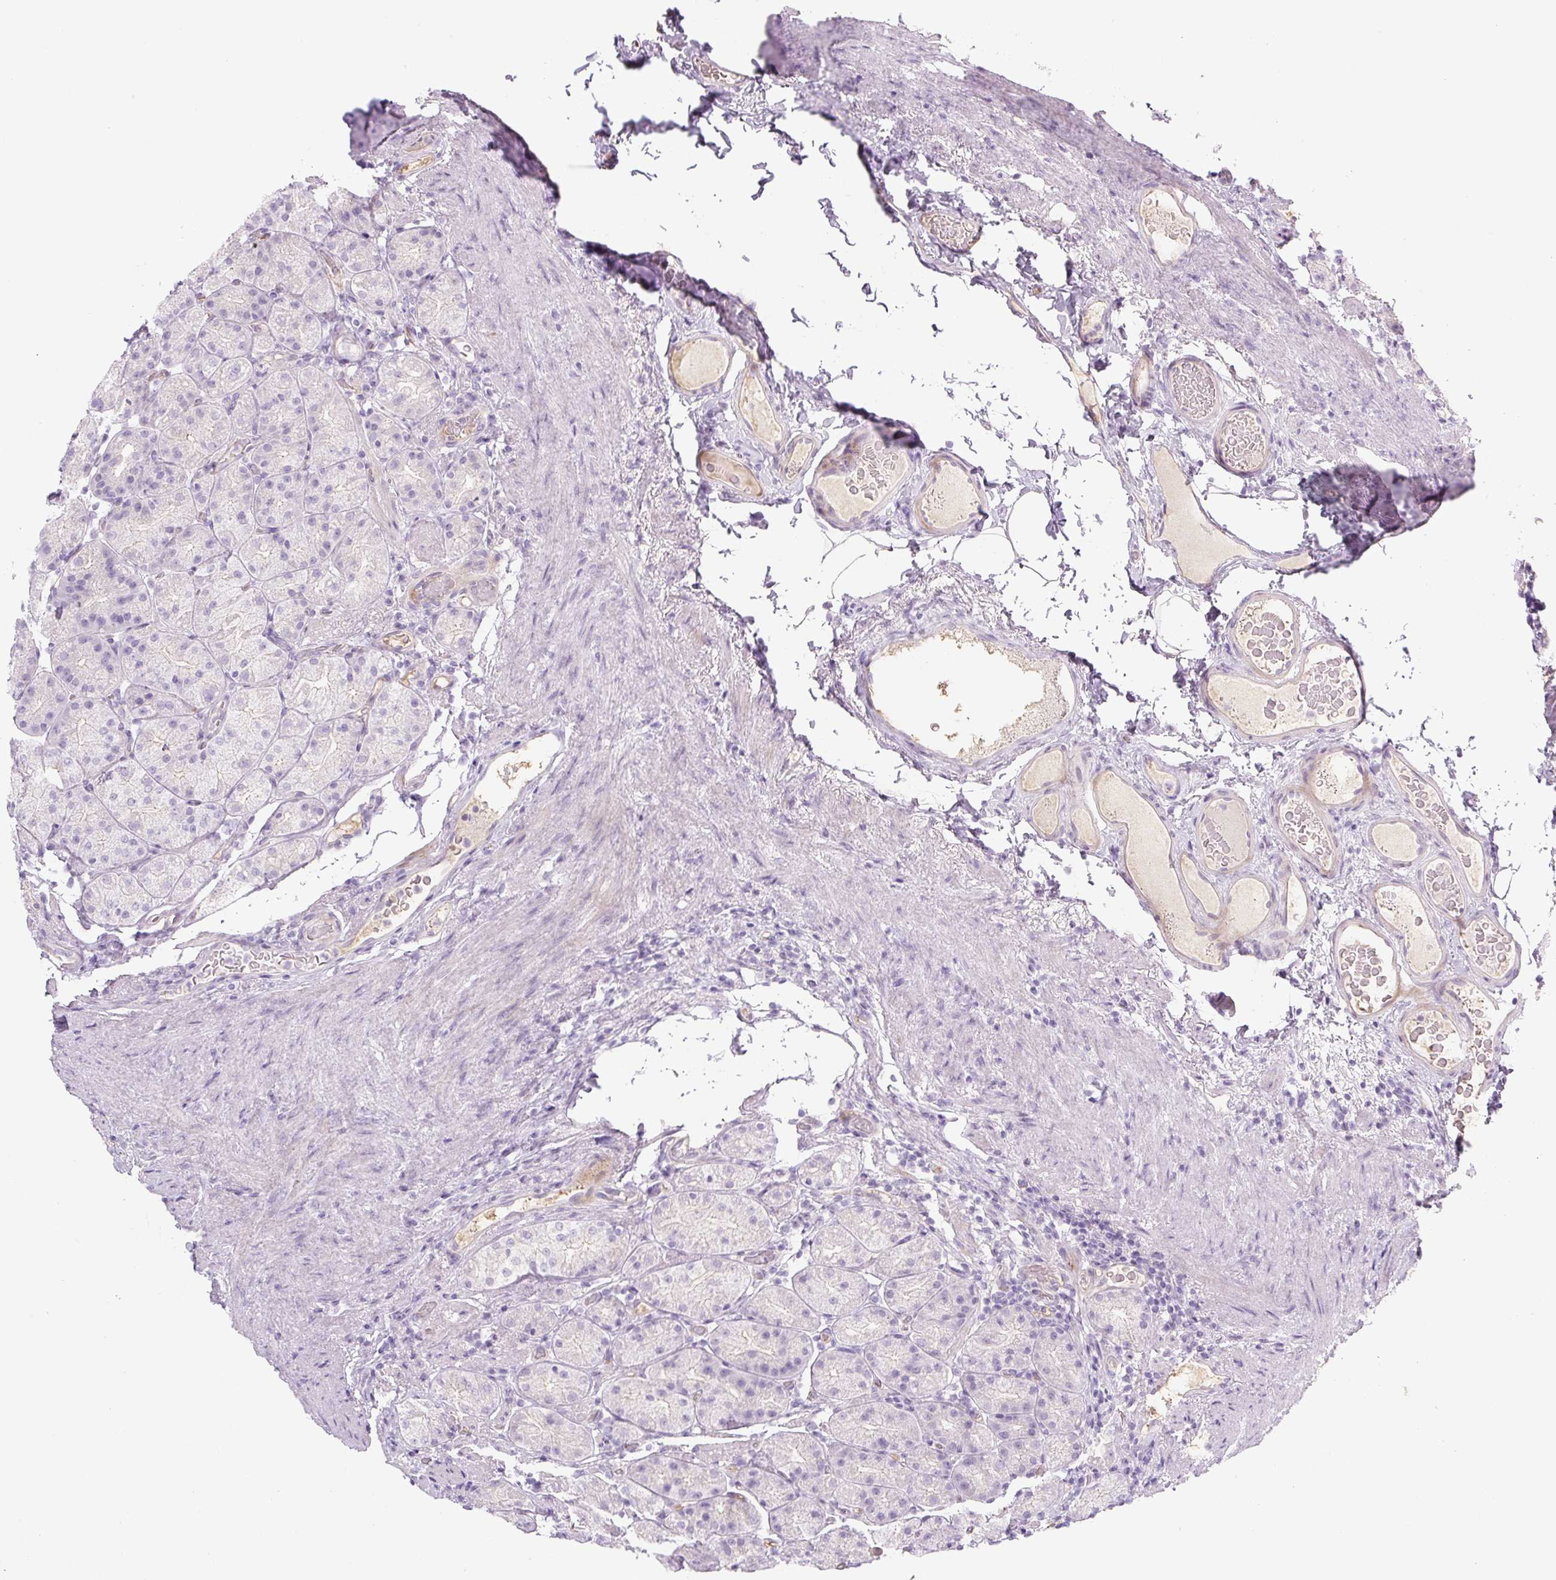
{"staining": {"intensity": "weak", "quantity": "25%-75%", "location": "cytoplasmic/membranous"}, "tissue": "stomach", "cell_type": "Glandular cells", "image_type": "normal", "snomed": [{"axis": "morphology", "description": "Normal tissue, NOS"}, {"axis": "topography", "description": "Stomach, upper"}, {"axis": "topography", "description": "Stomach"}], "caption": "DAB (3,3'-diaminobenzidine) immunohistochemical staining of normal stomach displays weak cytoplasmic/membranous protein expression in about 25%-75% of glandular cells.", "gene": "PRM1", "patient": {"sex": "male", "age": 68}}